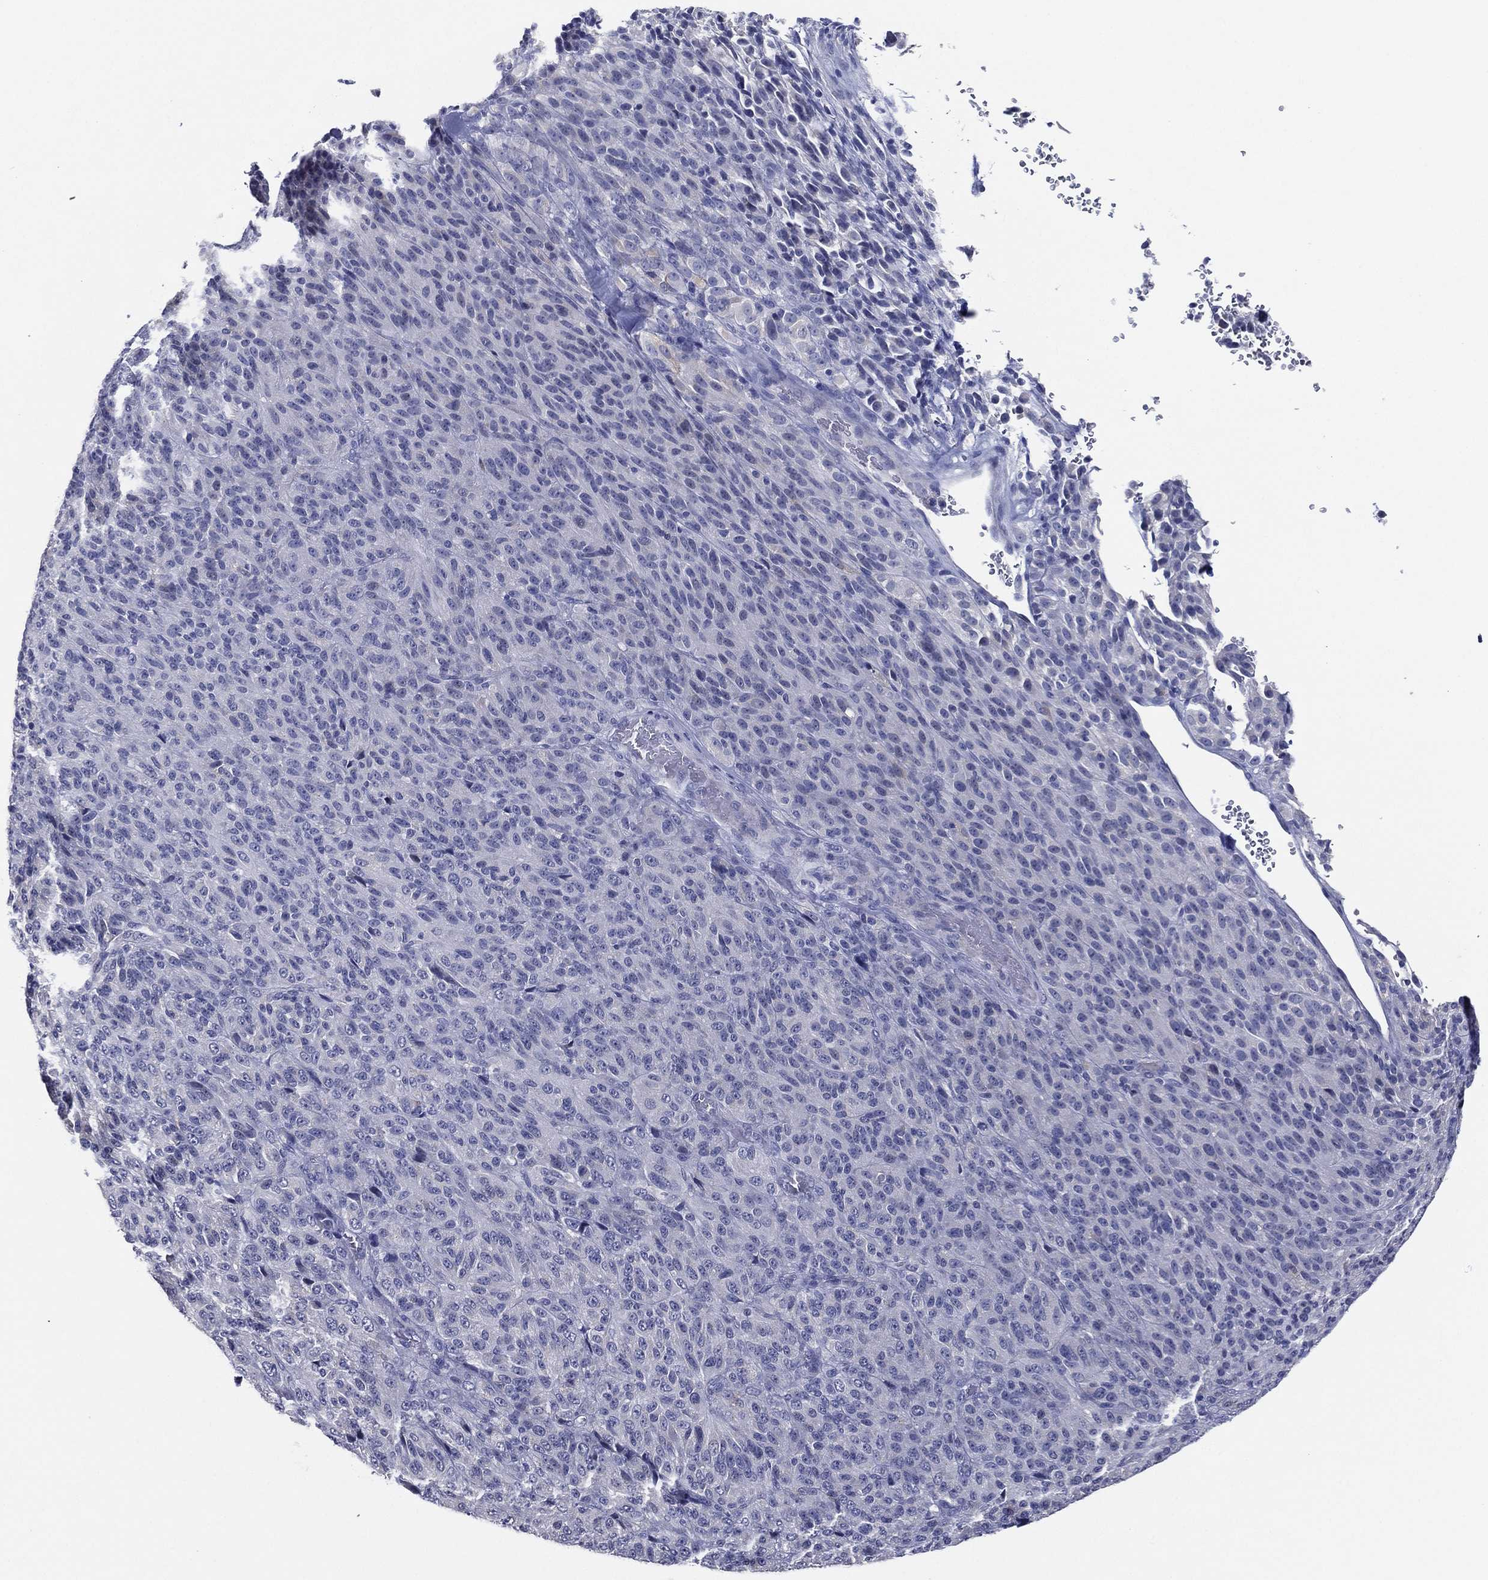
{"staining": {"intensity": "negative", "quantity": "none", "location": "none"}, "tissue": "melanoma", "cell_type": "Tumor cells", "image_type": "cancer", "snomed": [{"axis": "morphology", "description": "Malignant melanoma, Metastatic site"}, {"axis": "topography", "description": "Brain"}], "caption": "Image shows no protein staining in tumor cells of melanoma tissue.", "gene": "SLC13A4", "patient": {"sex": "female", "age": 56}}